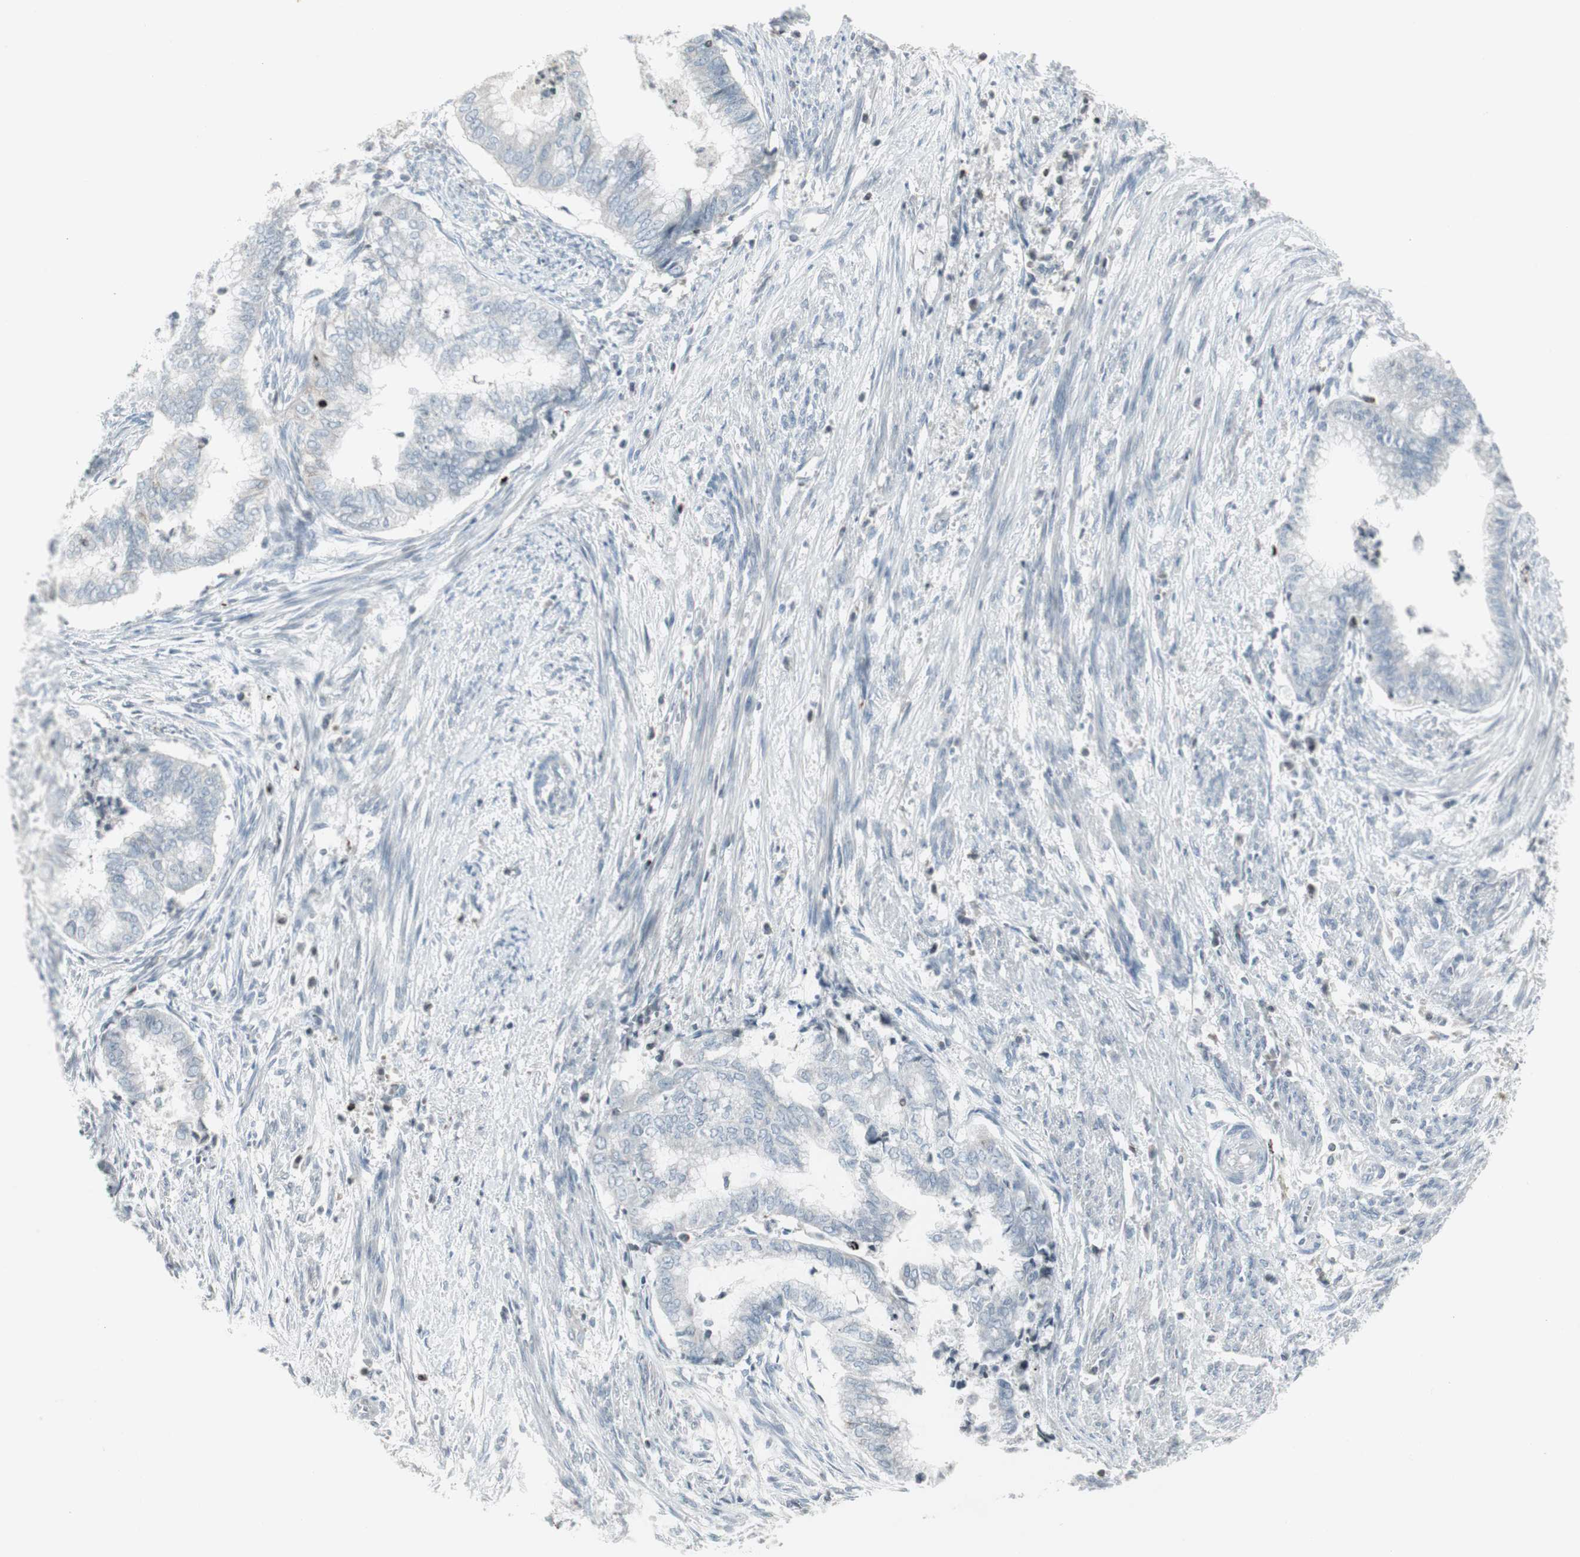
{"staining": {"intensity": "negative", "quantity": "none", "location": "none"}, "tissue": "endometrial cancer", "cell_type": "Tumor cells", "image_type": "cancer", "snomed": [{"axis": "morphology", "description": "Necrosis, NOS"}, {"axis": "morphology", "description": "Adenocarcinoma, NOS"}, {"axis": "topography", "description": "Endometrium"}], "caption": "Immunohistochemistry micrograph of human endometrial cancer stained for a protein (brown), which shows no expression in tumor cells.", "gene": "ARG2", "patient": {"sex": "female", "age": 79}}